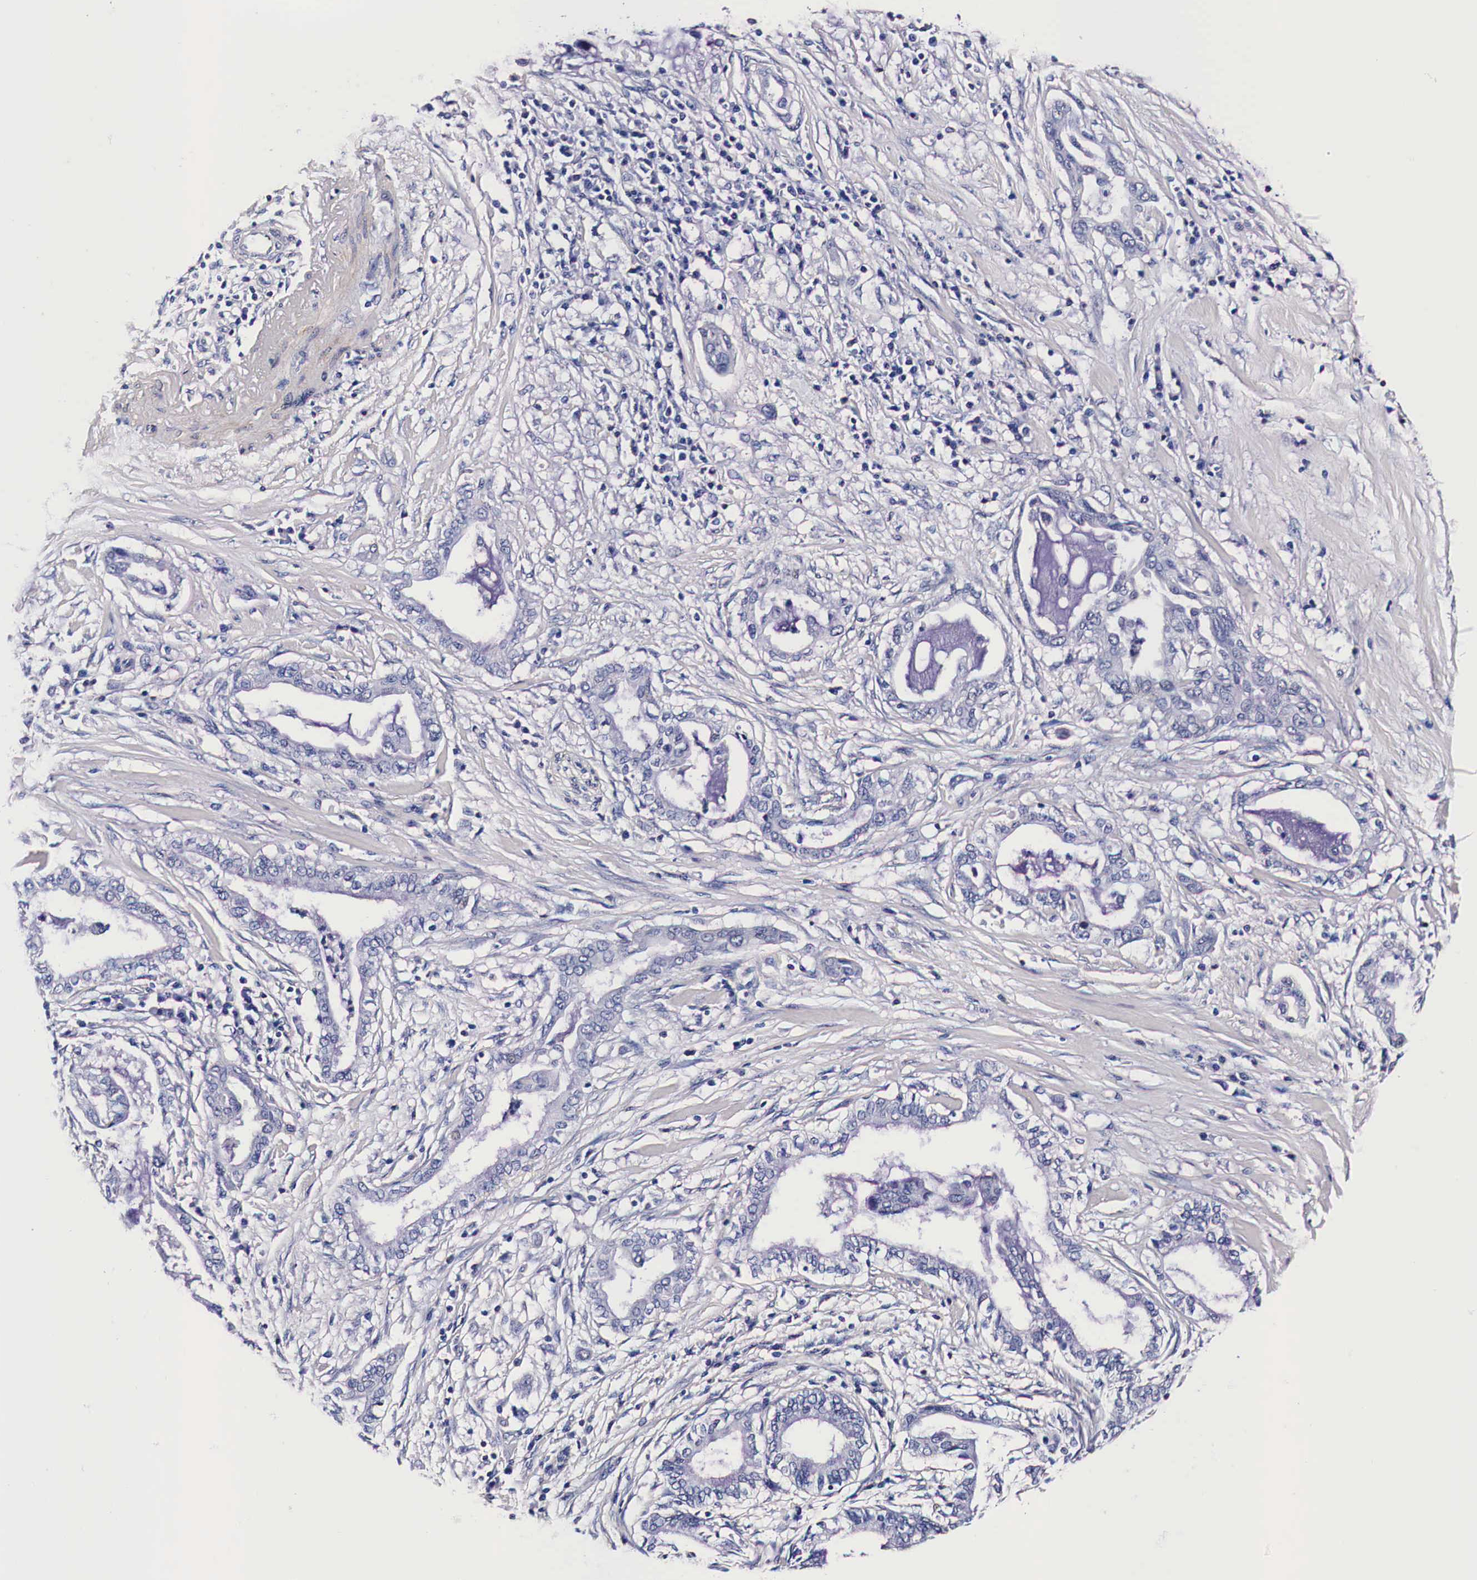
{"staining": {"intensity": "weak", "quantity": "<25%", "location": "cytoplasmic/membranous"}, "tissue": "pancreatic cancer", "cell_type": "Tumor cells", "image_type": "cancer", "snomed": [{"axis": "morphology", "description": "Adenocarcinoma, NOS"}, {"axis": "topography", "description": "Pancreas"}], "caption": "There is no significant expression in tumor cells of pancreatic adenocarcinoma. (DAB IHC, high magnification).", "gene": "HSPB1", "patient": {"sex": "female", "age": 64}}